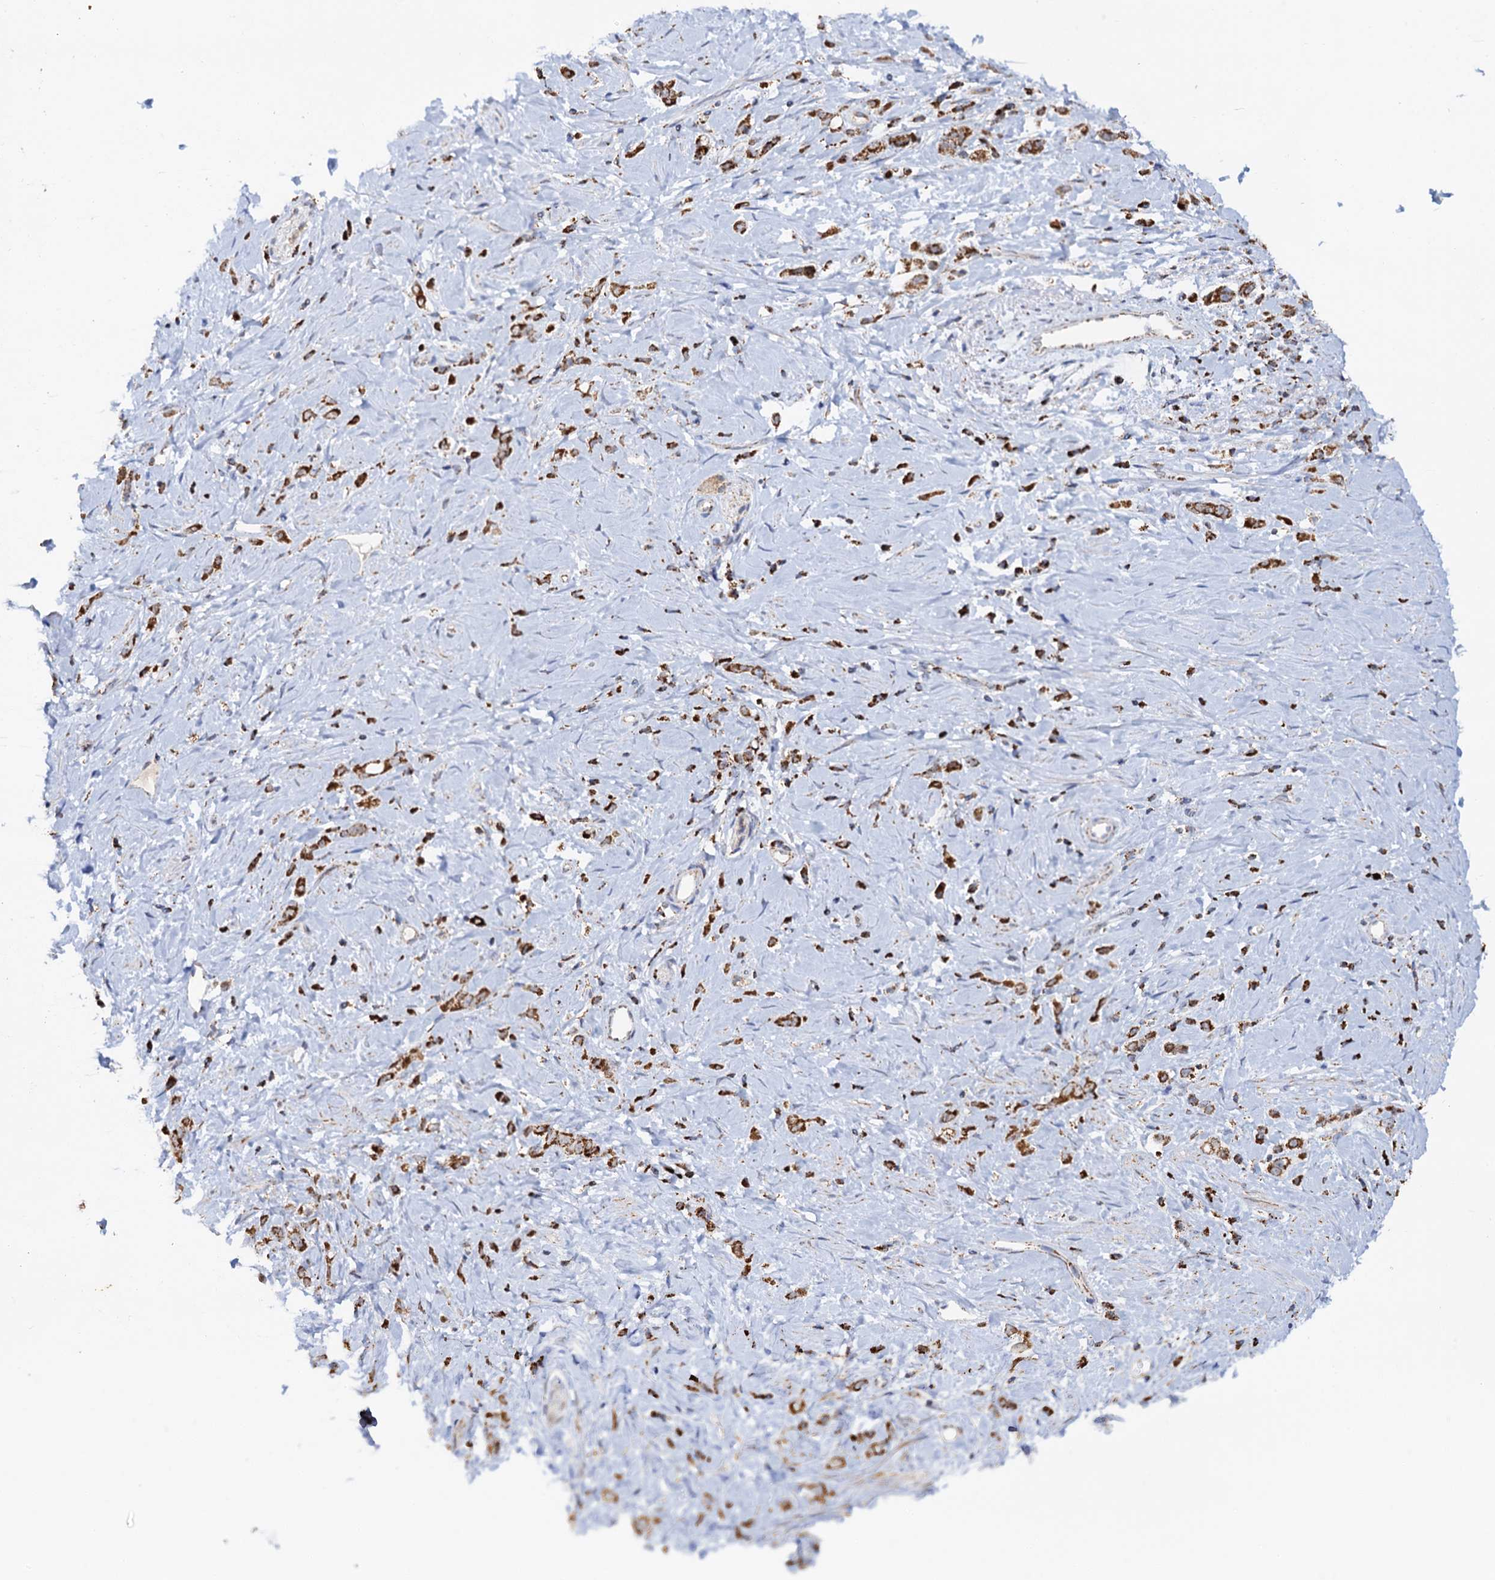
{"staining": {"intensity": "strong", "quantity": ">75%", "location": "cytoplasmic/membranous"}, "tissue": "stomach cancer", "cell_type": "Tumor cells", "image_type": "cancer", "snomed": [{"axis": "morphology", "description": "Adenocarcinoma, NOS"}, {"axis": "topography", "description": "Stomach"}], "caption": "High-magnification brightfield microscopy of stomach cancer (adenocarcinoma) stained with DAB (brown) and counterstained with hematoxylin (blue). tumor cells exhibit strong cytoplasmic/membranous staining is seen in approximately>75% of cells.", "gene": "C2CD3", "patient": {"sex": "female", "age": 60}}